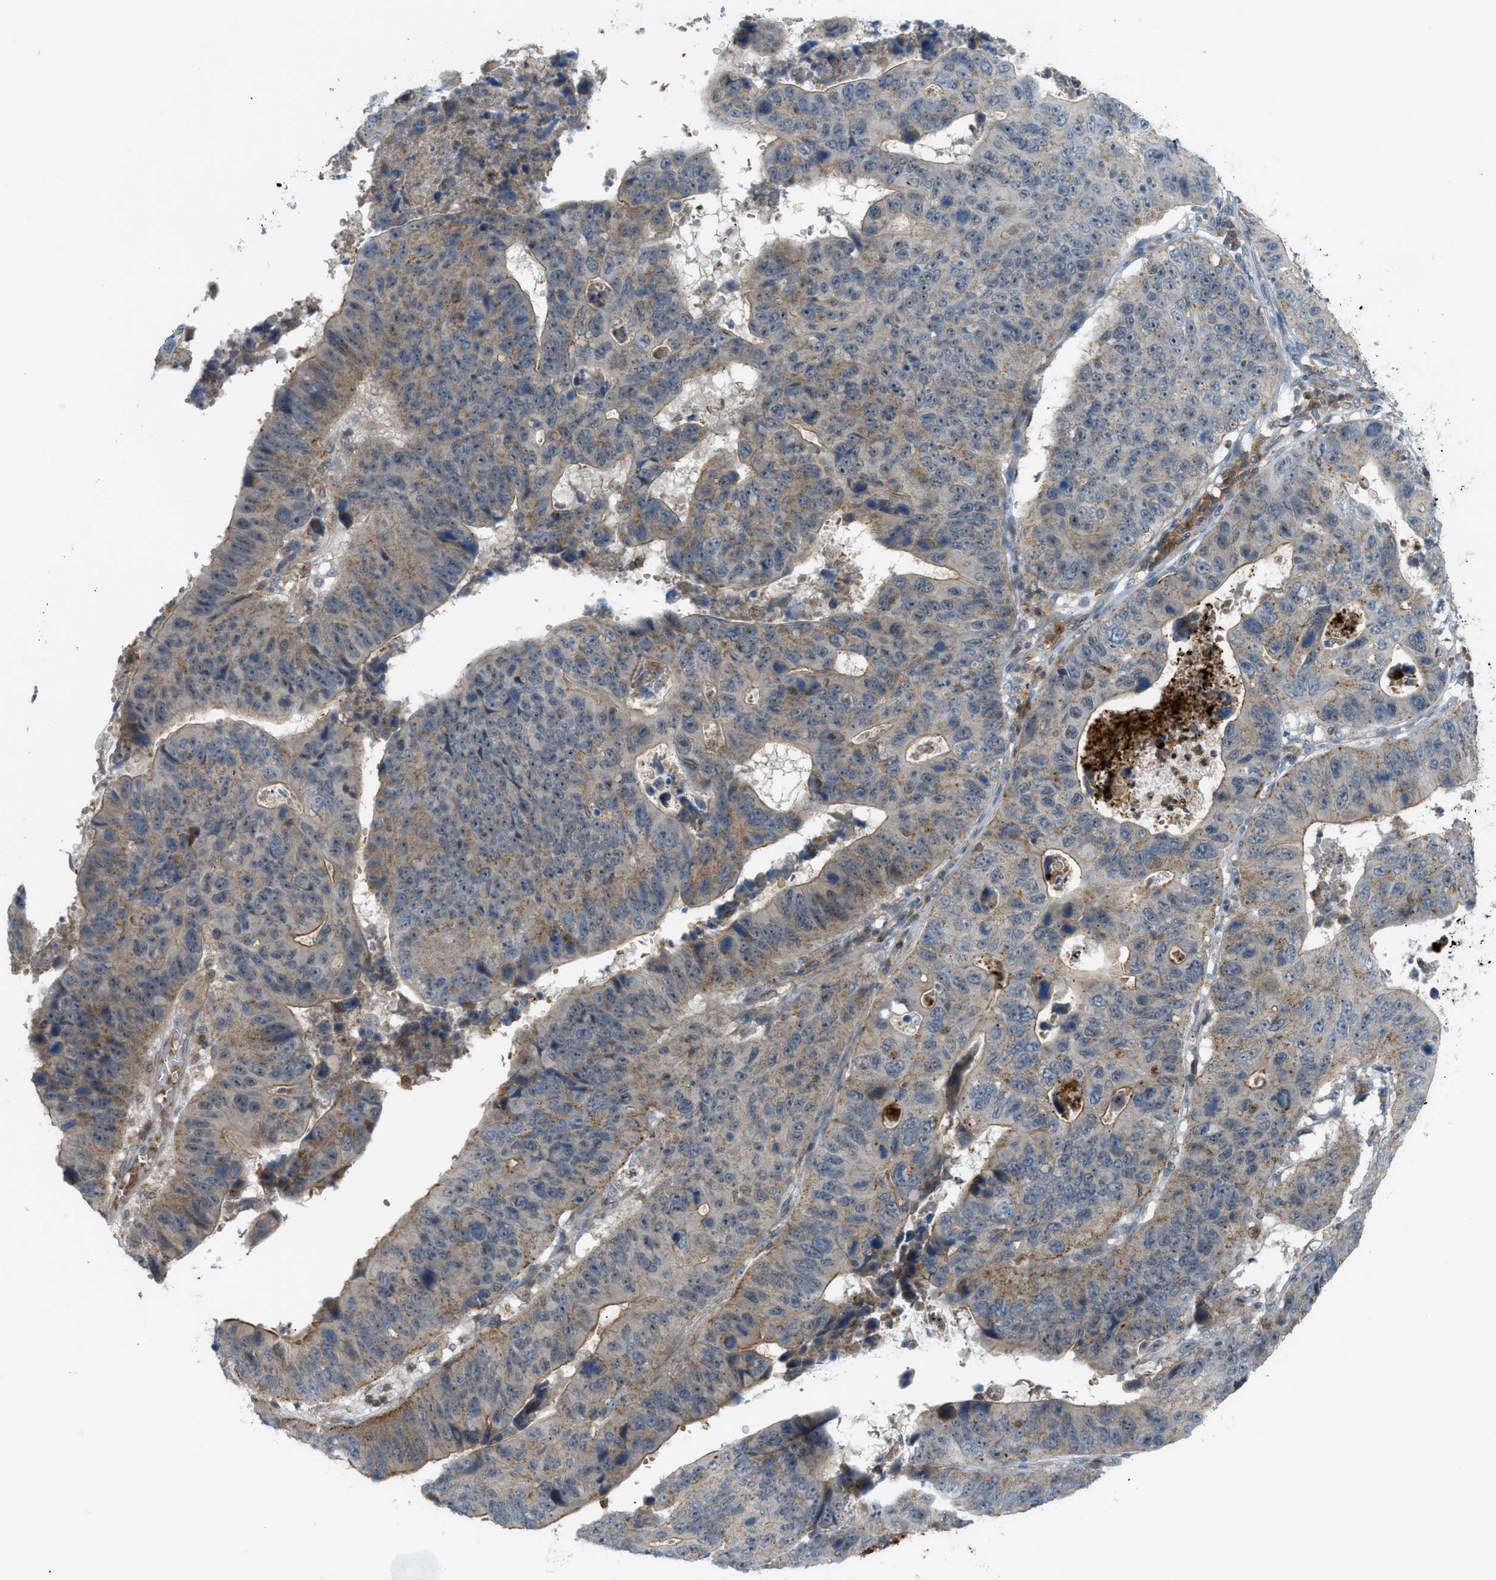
{"staining": {"intensity": "weak", "quantity": "25%-75%", "location": "cytoplasmic/membranous"}, "tissue": "stomach cancer", "cell_type": "Tumor cells", "image_type": "cancer", "snomed": [{"axis": "morphology", "description": "Adenocarcinoma, NOS"}, {"axis": "topography", "description": "Stomach"}], "caption": "An image showing weak cytoplasmic/membranous staining in approximately 25%-75% of tumor cells in adenocarcinoma (stomach), as visualized by brown immunohistochemical staining.", "gene": "GRK6", "patient": {"sex": "male", "age": 59}}